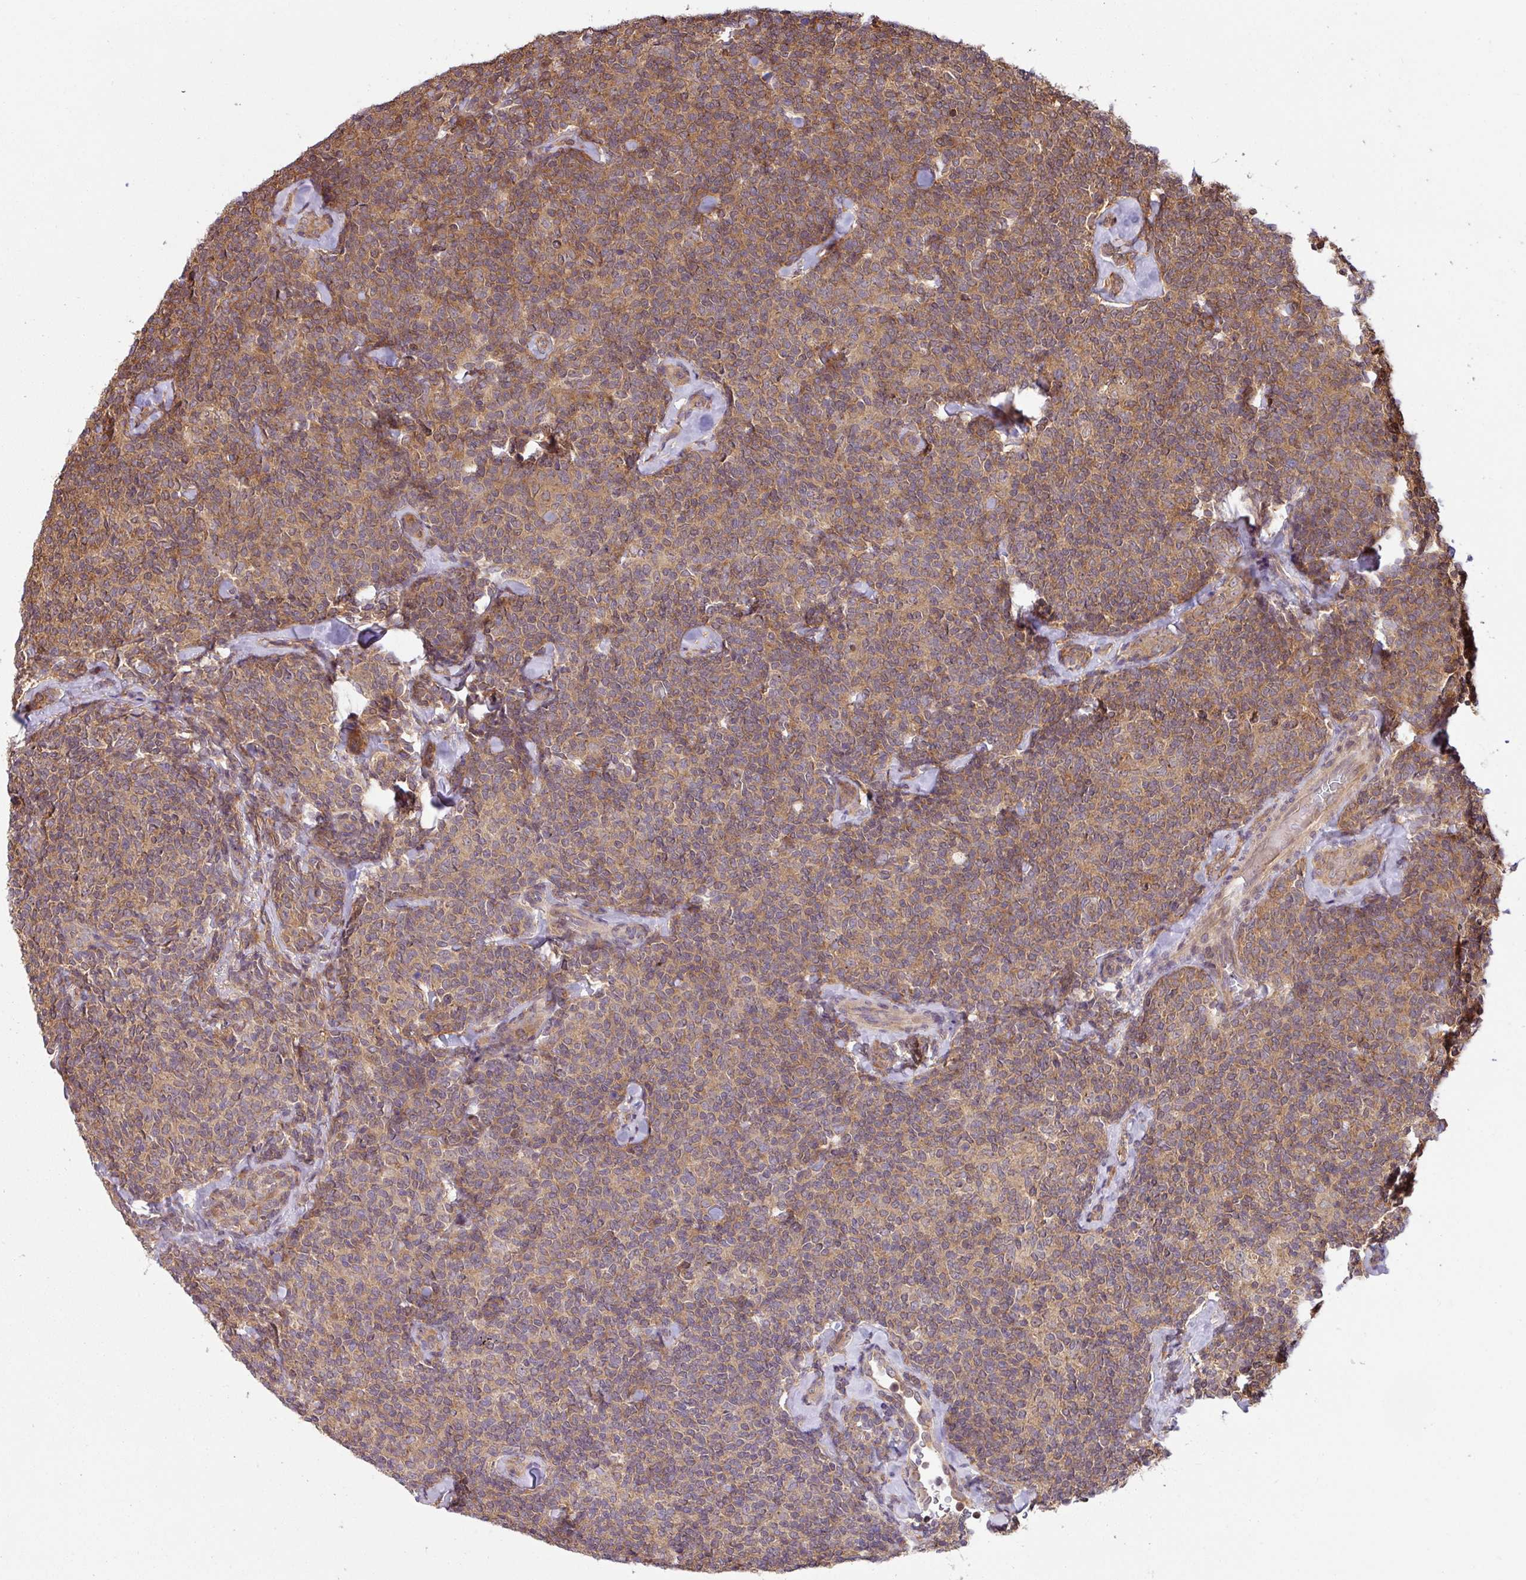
{"staining": {"intensity": "weak", "quantity": "25%-75%", "location": "cytoplasmic/membranous"}, "tissue": "lymphoma", "cell_type": "Tumor cells", "image_type": "cancer", "snomed": [{"axis": "morphology", "description": "Malignant lymphoma, non-Hodgkin's type, Low grade"}, {"axis": "topography", "description": "Lymph node"}], "caption": "An IHC image of tumor tissue is shown. Protein staining in brown labels weak cytoplasmic/membranous positivity in lymphoma within tumor cells.", "gene": "SHB", "patient": {"sex": "female", "age": 56}}